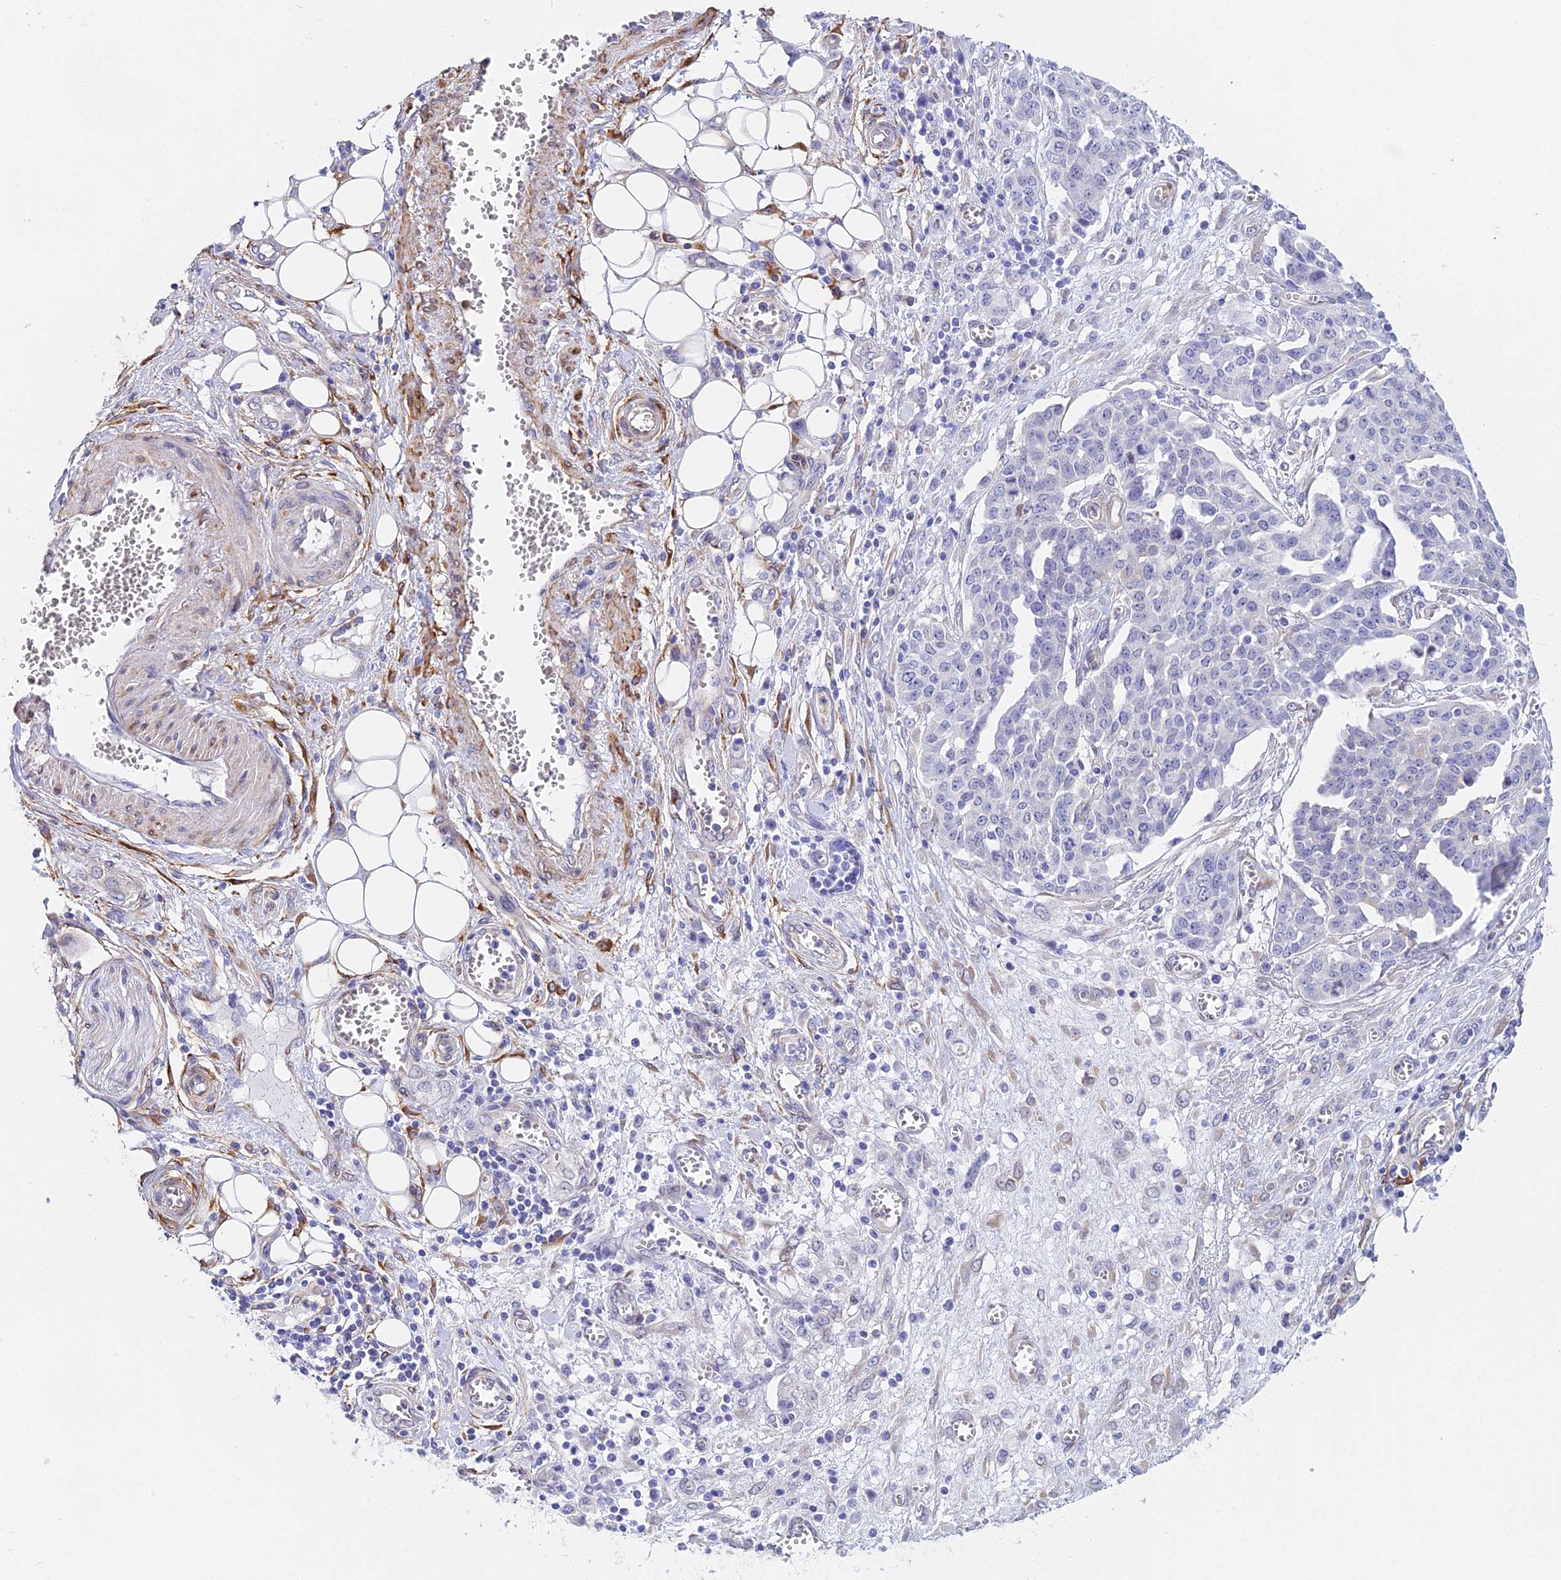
{"staining": {"intensity": "negative", "quantity": "none", "location": "none"}, "tissue": "ovarian cancer", "cell_type": "Tumor cells", "image_type": "cancer", "snomed": [{"axis": "morphology", "description": "Cystadenocarcinoma, serous, NOS"}, {"axis": "topography", "description": "Soft tissue"}, {"axis": "topography", "description": "Ovary"}], "caption": "IHC image of neoplastic tissue: human serous cystadenocarcinoma (ovarian) stained with DAB shows no significant protein expression in tumor cells. (Stains: DAB IHC with hematoxylin counter stain, Microscopy: brightfield microscopy at high magnification).", "gene": "MXRA7", "patient": {"sex": "female", "age": 57}}